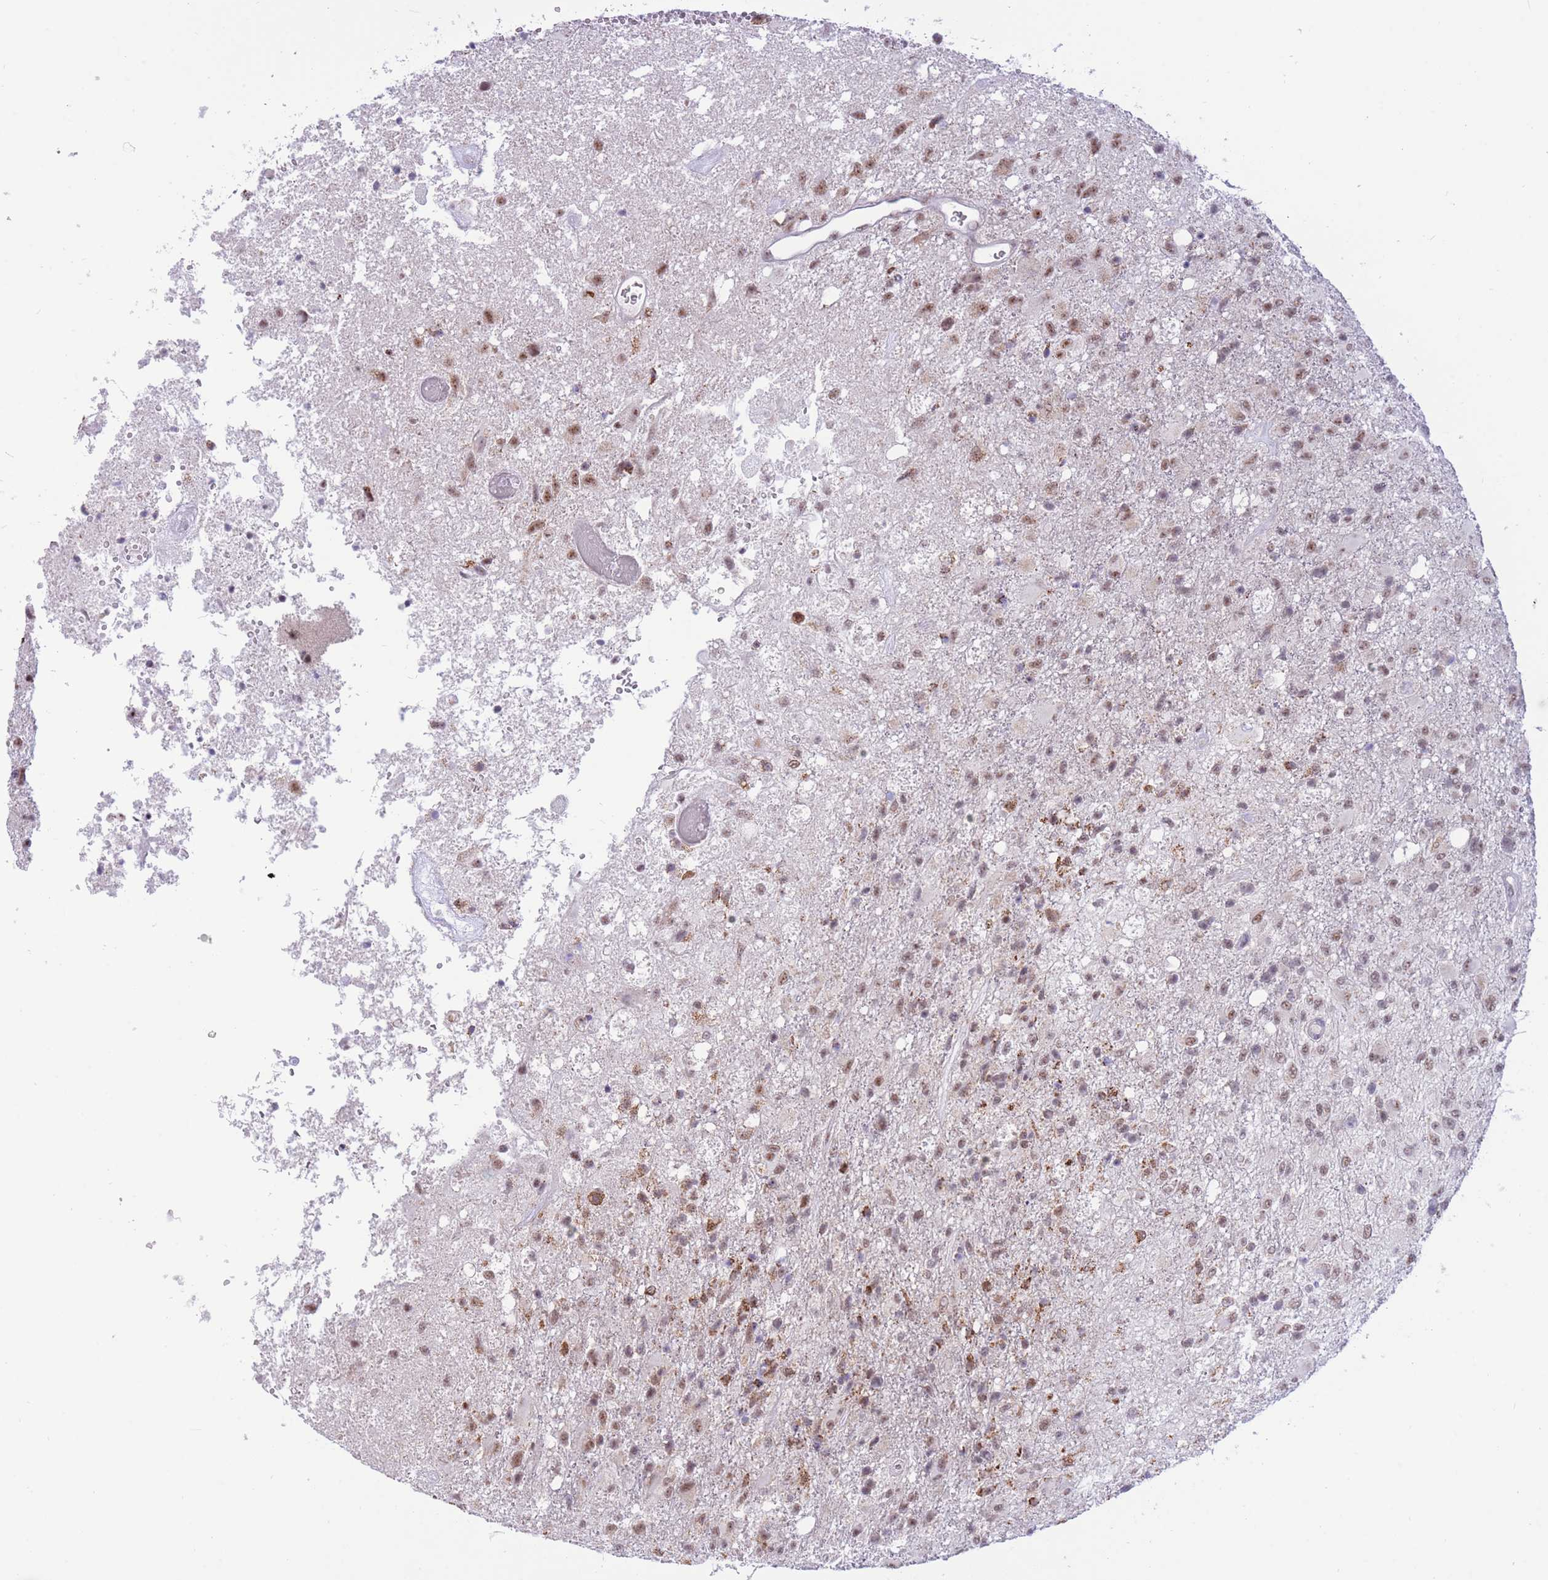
{"staining": {"intensity": "moderate", "quantity": "25%-75%", "location": "cytoplasmic/membranous,nuclear"}, "tissue": "glioma", "cell_type": "Tumor cells", "image_type": "cancer", "snomed": [{"axis": "morphology", "description": "Glioma, malignant, High grade"}, {"axis": "topography", "description": "Brain"}], "caption": "Malignant glioma (high-grade) tissue exhibits moderate cytoplasmic/membranous and nuclear staining in approximately 25%-75% of tumor cells", "gene": "CYP2B6", "patient": {"sex": "female", "age": 74}}